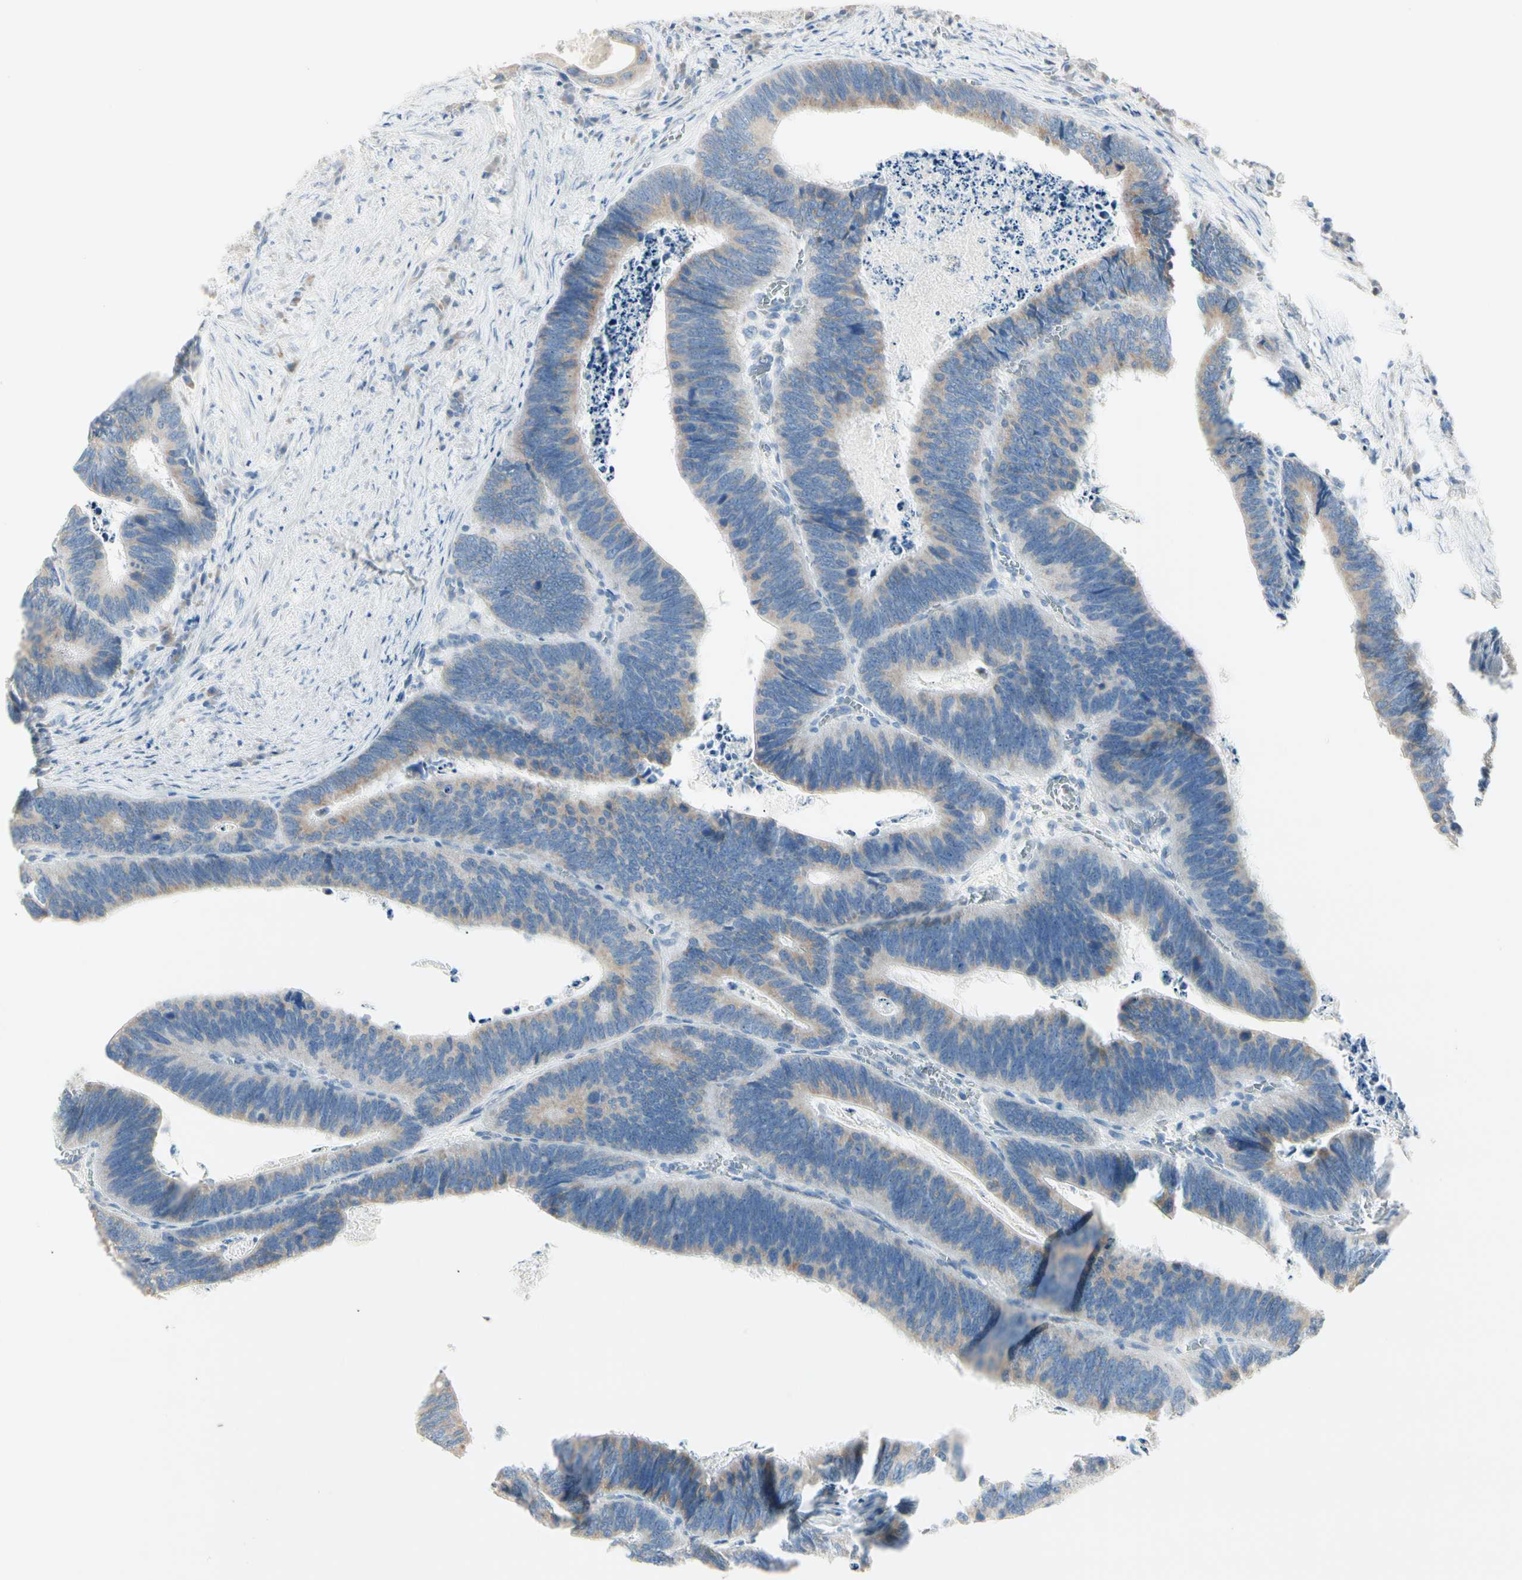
{"staining": {"intensity": "weak", "quantity": ">75%", "location": "cytoplasmic/membranous"}, "tissue": "colorectal cancer", "cell_type": "Tumor cells", "image_type": "cancer", "snomed": [{"axis": "morphology", "description": "Adenocarcinoma, NOS"}, {"axis": "topography", "description": "Colon"}], "caption": "Human colorectal cancer (adenocarcinoma) stained for a protein (brown) exhibits weak cytoplasmic/membranous positive staining in approximately >75% of tumor cells.", "gene": "ALDH18A1", "patient": {"sex": "male", "age": 72}}